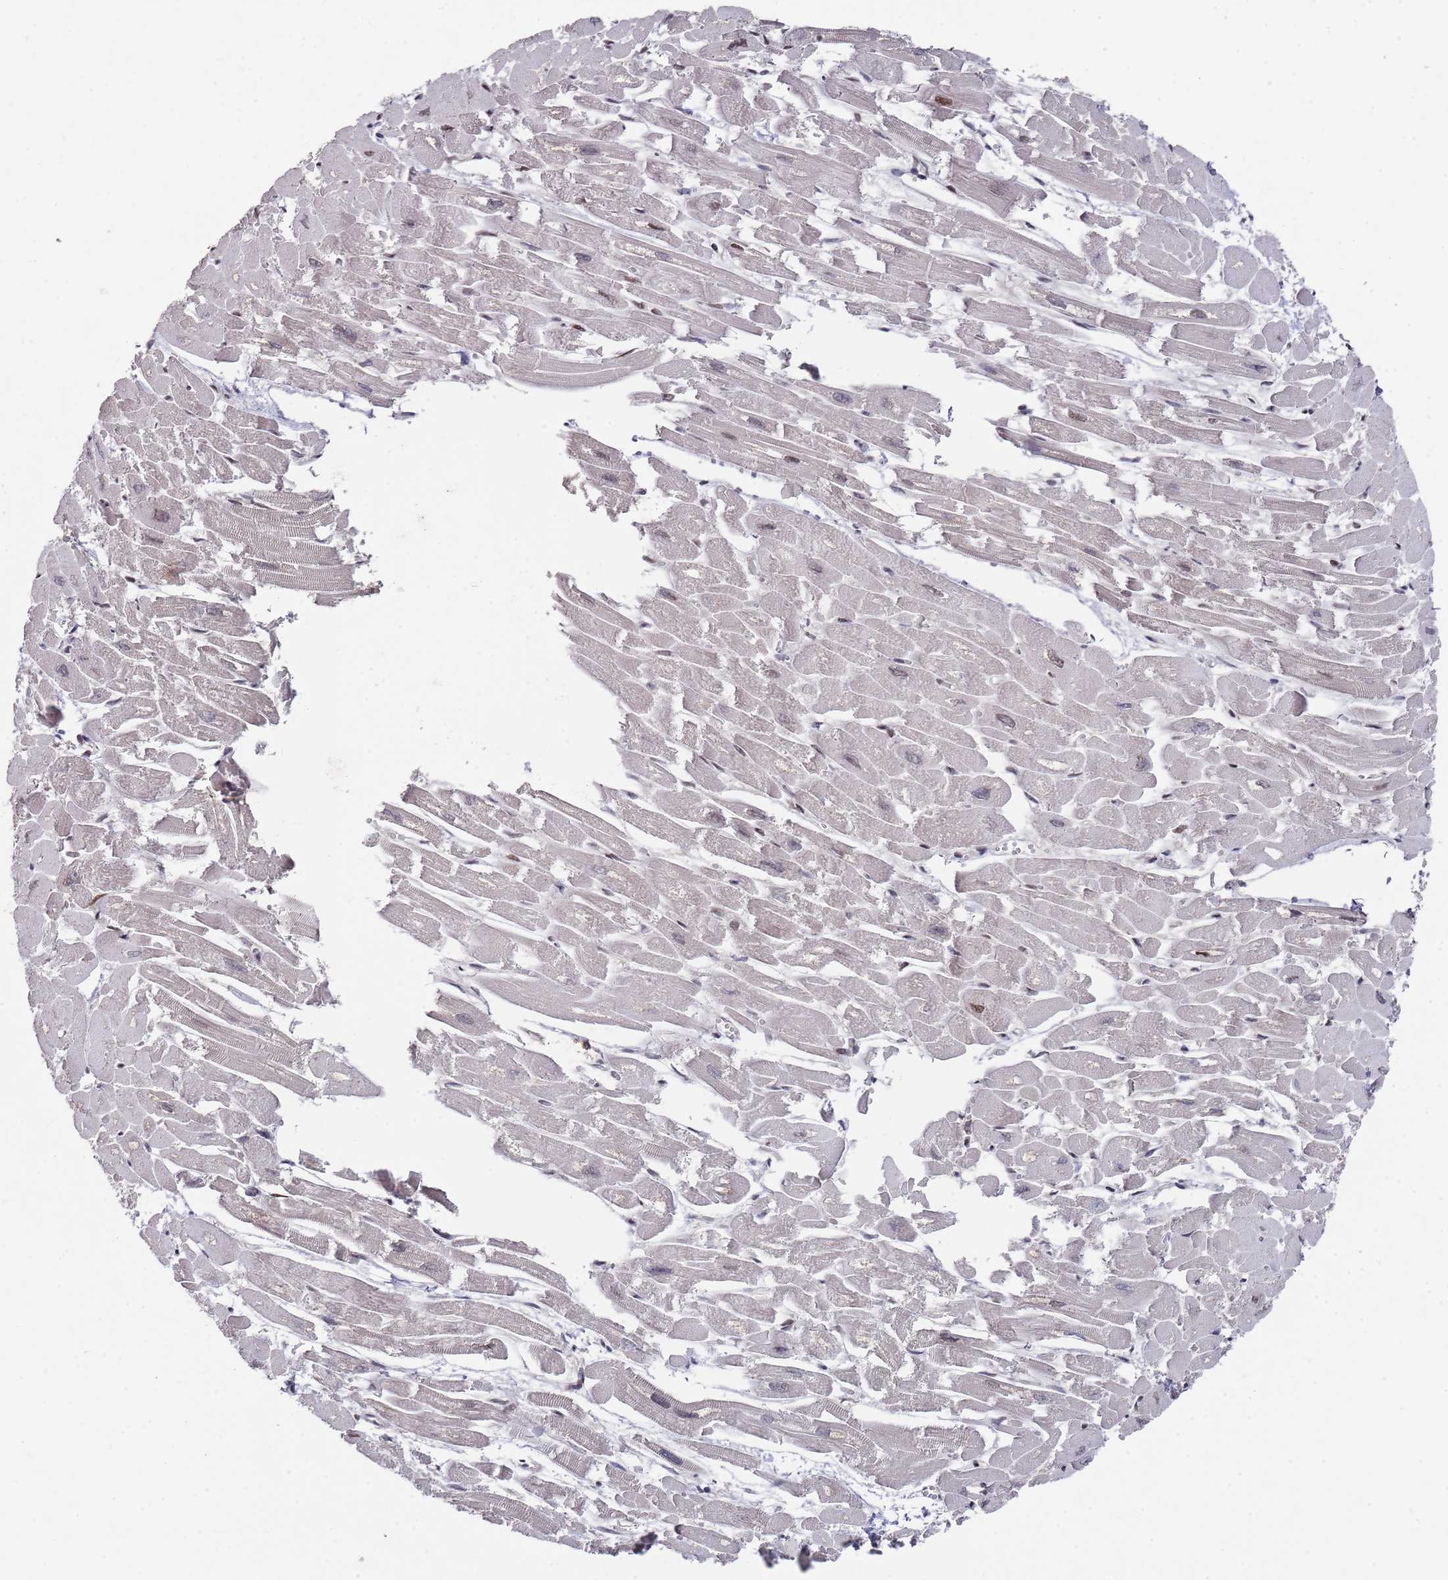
{"staining": {"intensity": "moderate", "quantity": "25%-75%", "location": "nuclear"}, "tissue": "heart muscle", "cell_type": "Cardiomyocytes", "image_type": "normal", "snomed": [{"axis": "morphology", "description": "Normal tissue, NOS"}, {"axis": "topography", "description": "Heart"}], "caption": "Benign heart muscle shows moderate nuclear staining in approximately 25%-75% of cardiomyocytes.", "gene": "COPS6", "patient": {"sex": "male", "age": 54}}